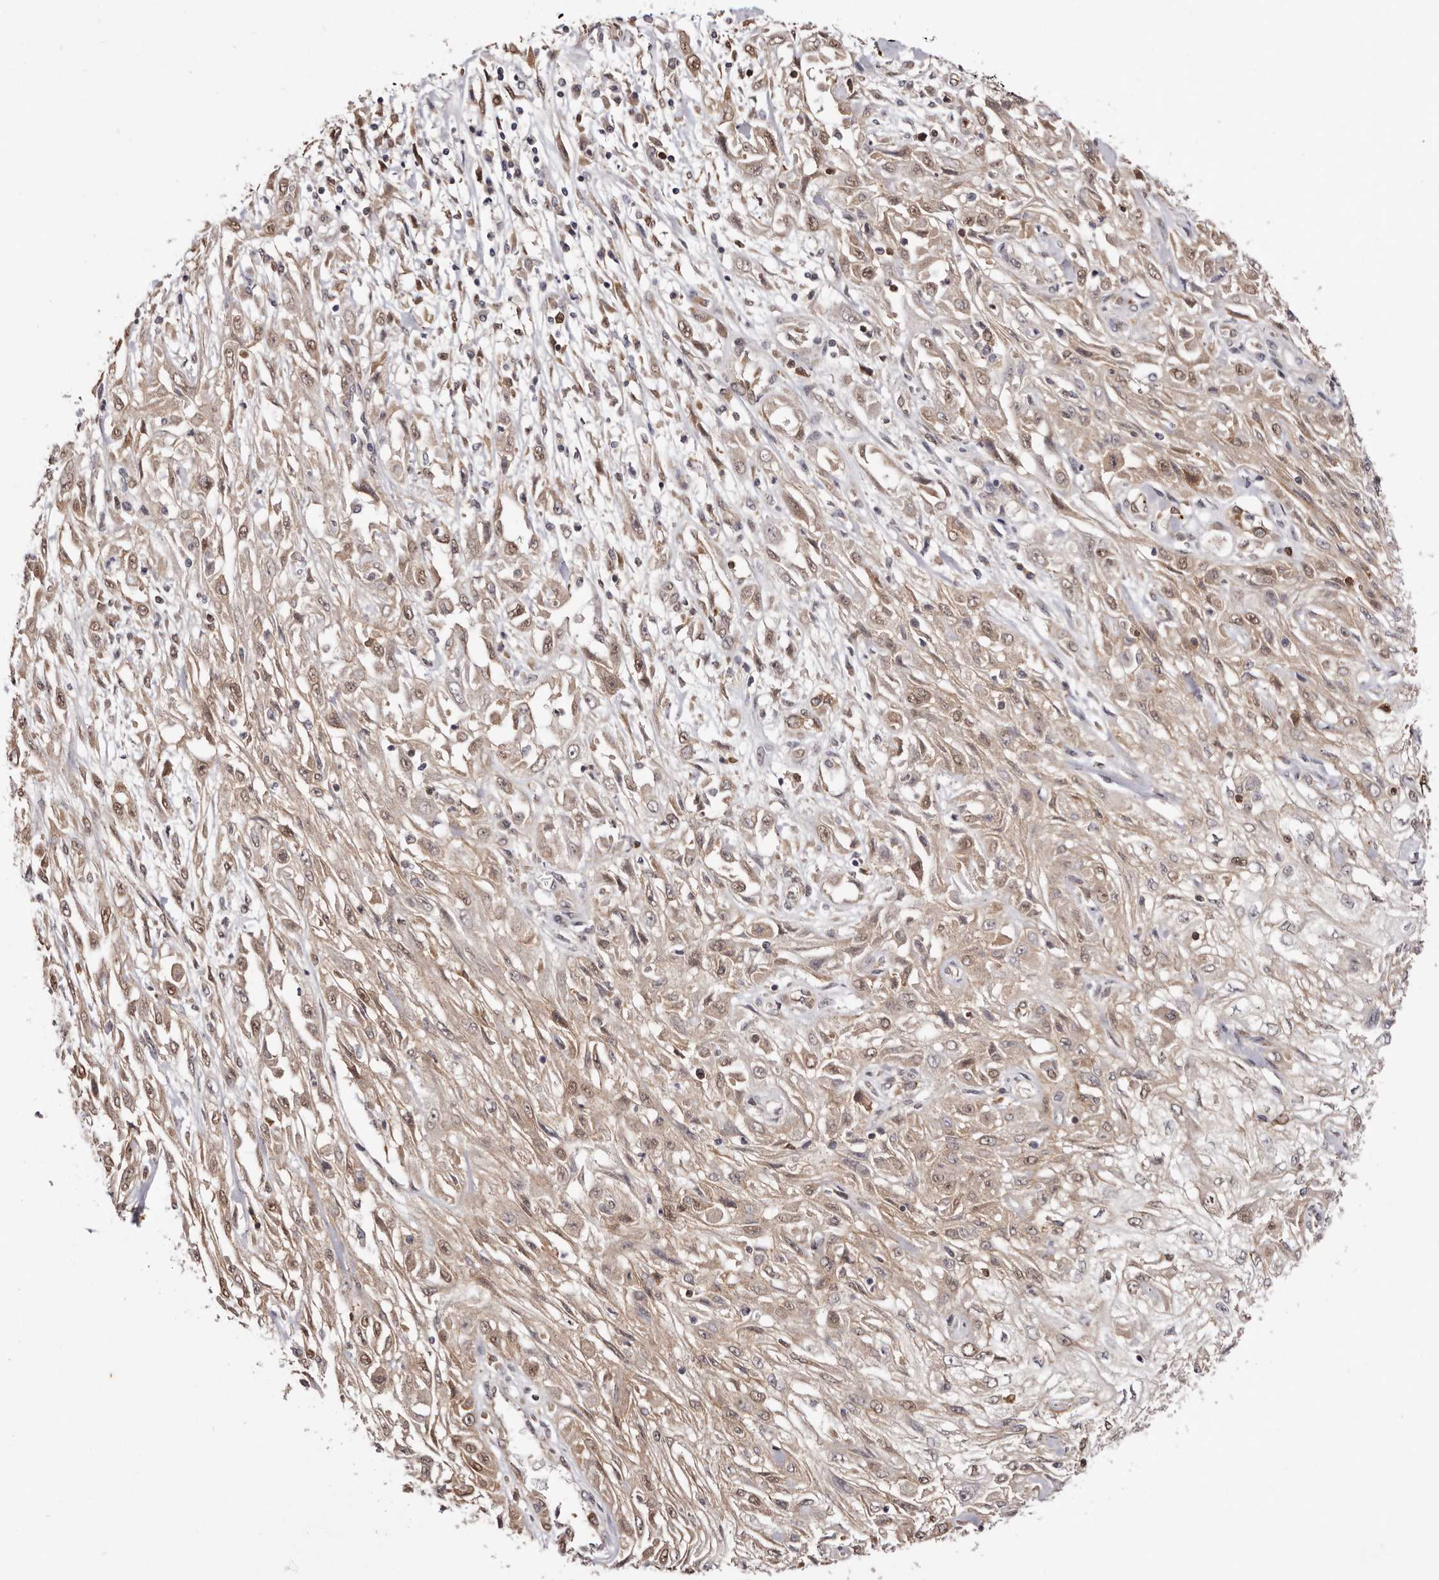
{"staining": {"intensity": "weak", "quantity": ">75%", "location": "cytoplasmic/membranous,nuclear"}, "tissue": "skin cancer", "cell_type": "Tumor cells", "image_type": "cancer", "snomed": [{"axis": "morphology", "description": "Squamous cell carcinoma, NOS"}, {"axis": "morphology", "description": "Squamous cell carcinoma, metastatic, NOS"}, {"axis": "topography", "description": "Skin"}, {"axis": "topography", "description": "Lymph node"}], "caption": "A histopathology image showing weak cytoplasmic/membranous and nuclear positivity in about >75% of tumor cells in skin cancer, as visualized by brown immunohistochemical staining.", "gene": "NOTCH1", "patient": {"sex": "male", "age": 75}}